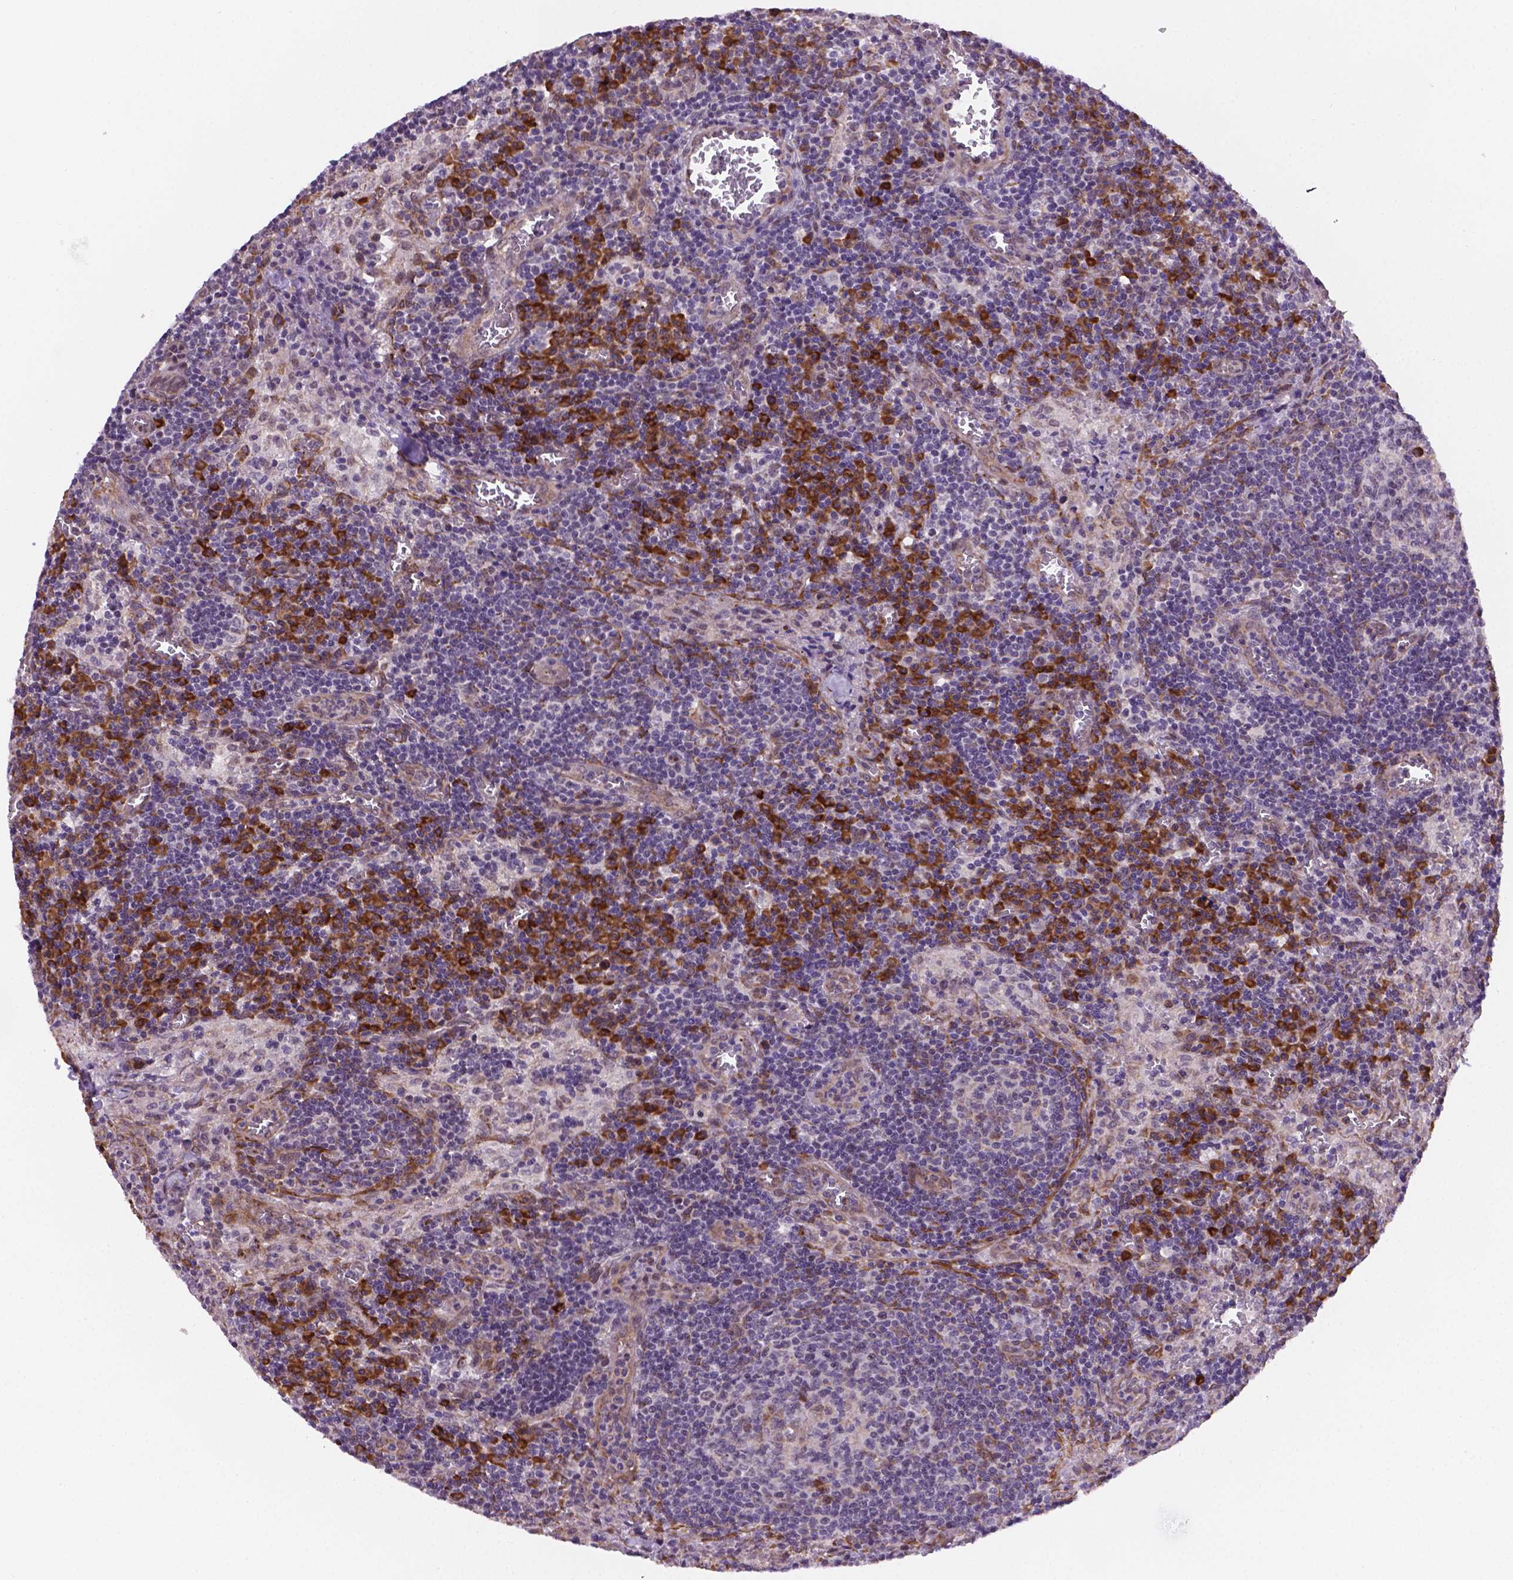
{"staining": {"intensity": "negative", "quantity": "none", "location": "none"}, "tissue": "lymph node", "cell_type": "Germinal center cells", "image_type": "normal", "snomed": [{"axis": "morphology", "description": "Normal tissue, NOS"}, {"axis": "topography", "description": "Lymph node"}], "caption": "Immunohistochemical staining of benign lymph node shows no significant positivity in germinal center cells. (Brightfield microscopy of DAB (3,3'-diaminobenzidine) immunohistochemistry (IHC) at high magnification).", "gene": "FNIP1", "patient": {"sex": "male", "age": 62}}